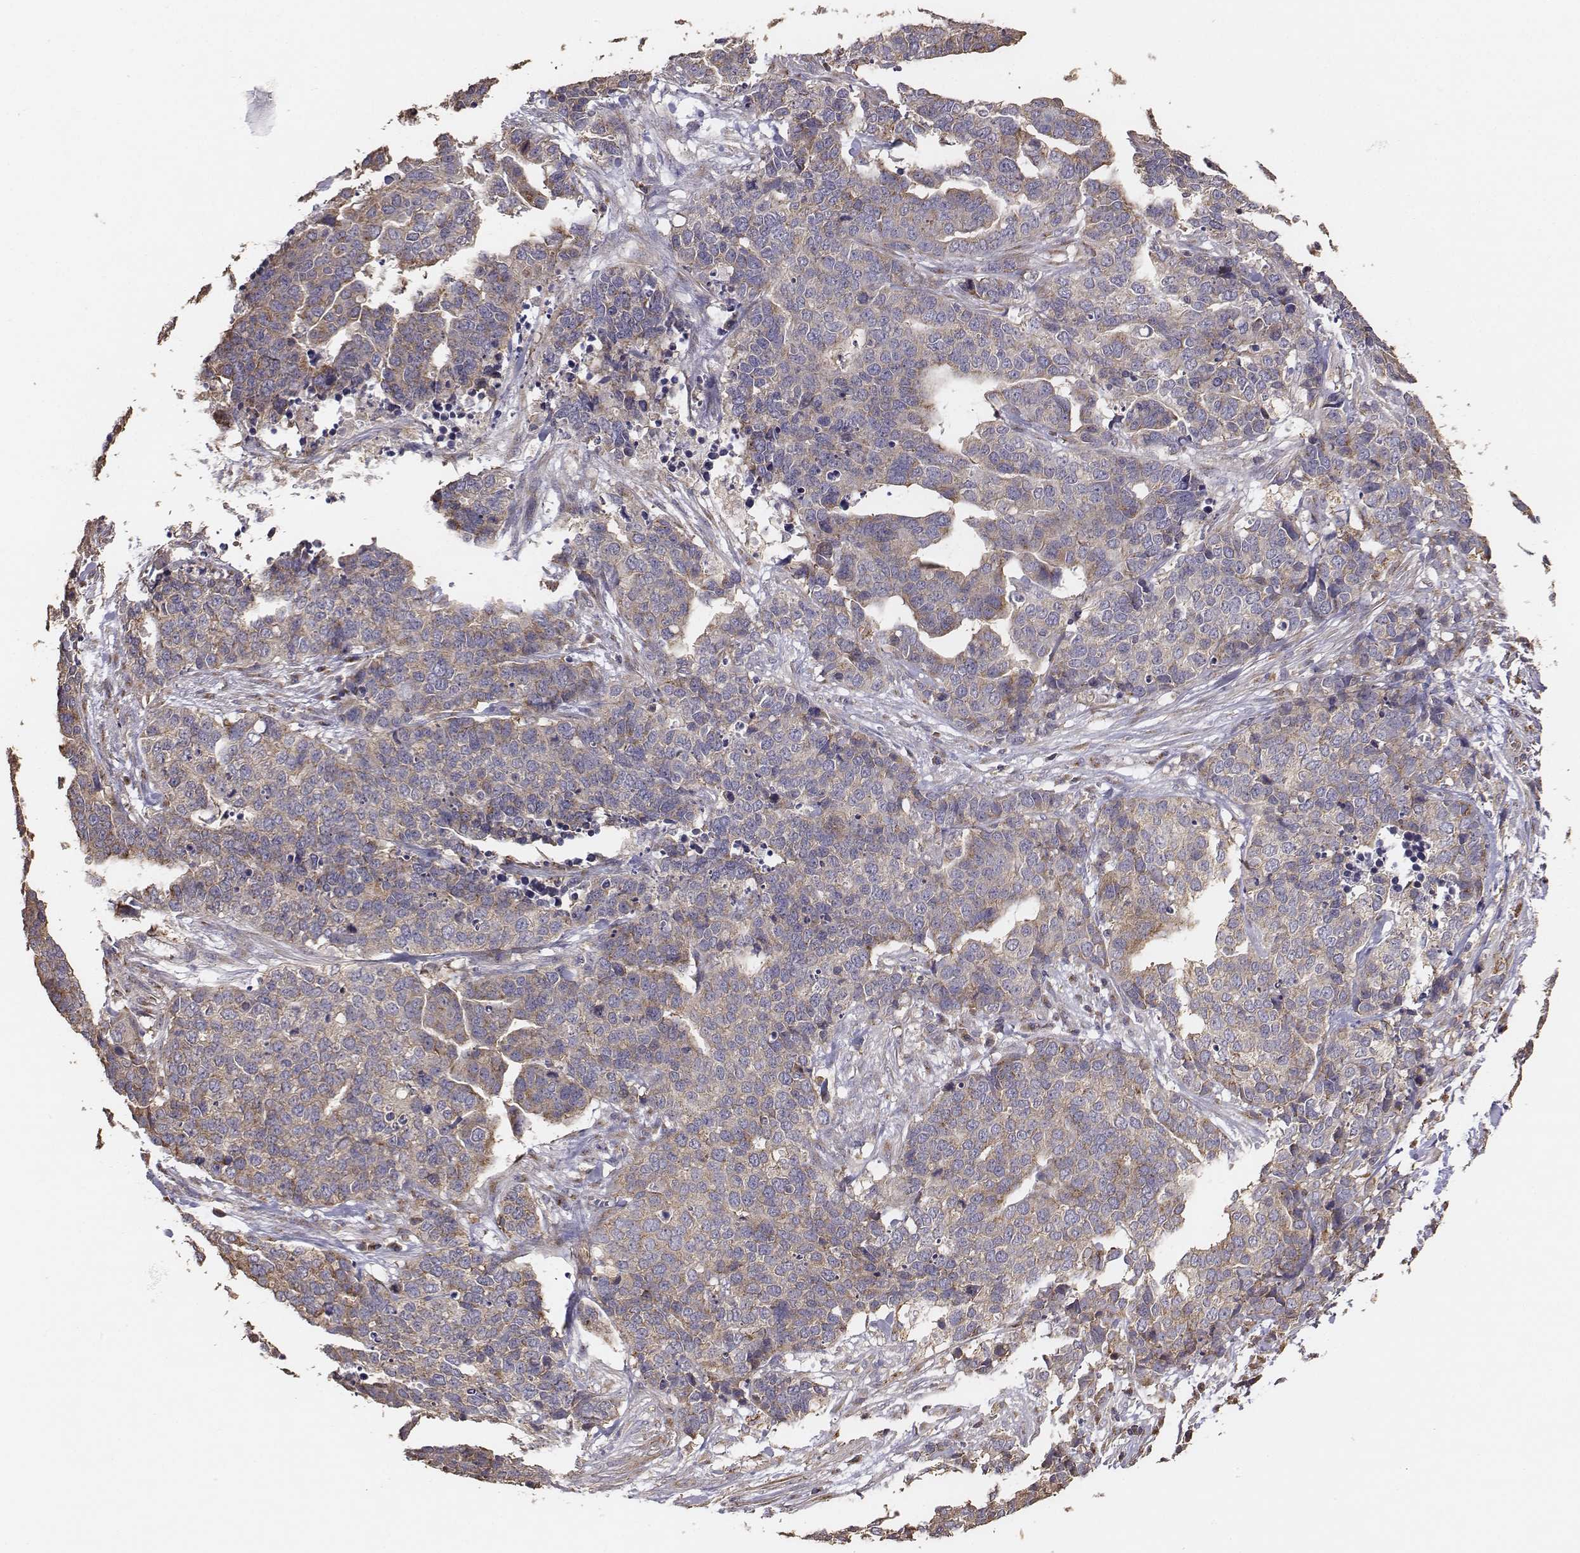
{"staining": {"intensity": "weak", "quantity": ">75%", "location": "cytoplasmic/membranous"}, "tissue": "ovarian cancer", "cell_type": "Tumor cells", "image_type": "cancer", "snomed": [{"axis": "morphology", "description": "Carcinoma, endometroid"}, {"axis": "topography", "description": "Ovary"}], "caption": "Protein positivity by immunohistochemistry shows weak cytoplasmic/membranous positivity in approximately >75% of tumor cells in ovarian cancer.", "gene": "AP1B1", "patient": {"sex": "female", "age": 65}}